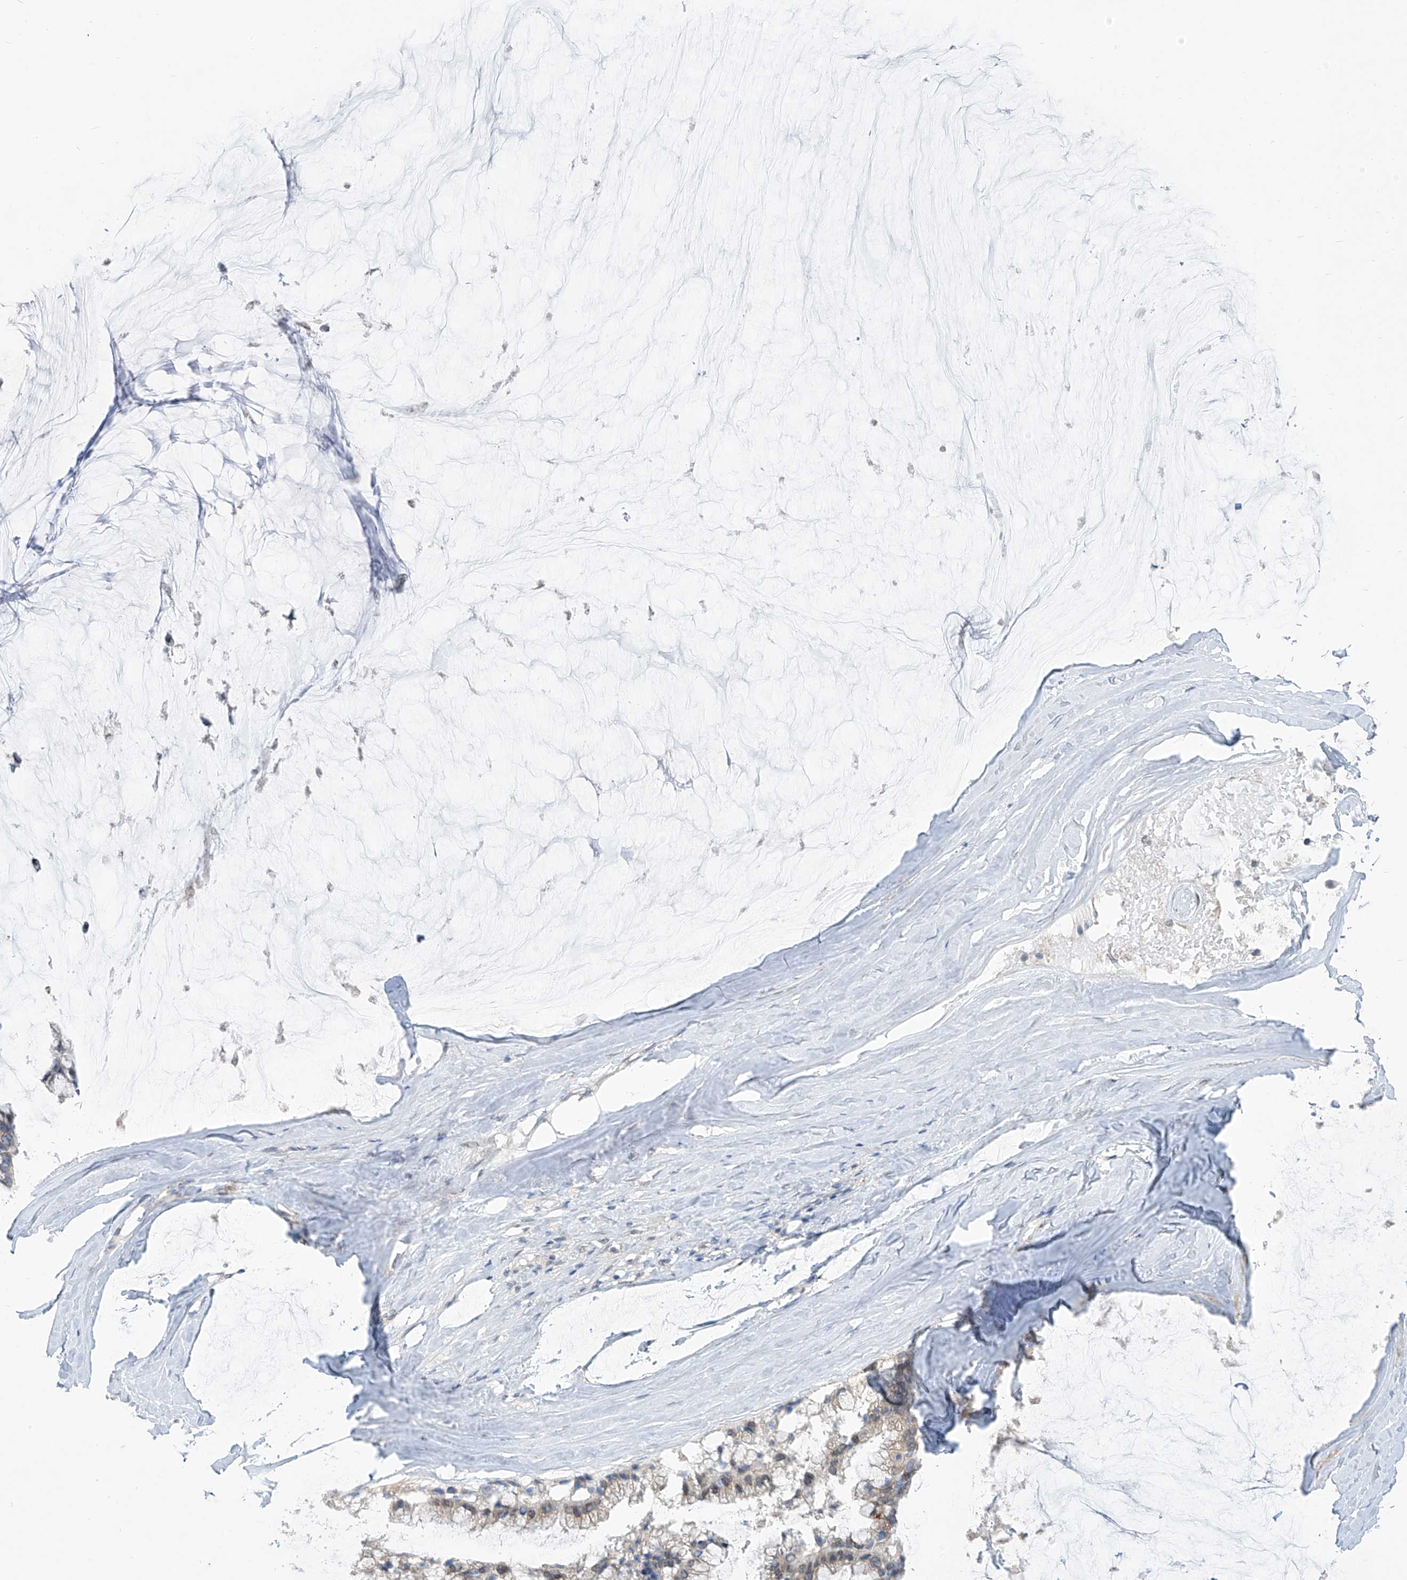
{"staining": {"intensity": "negative", "quantity": "none", "location": "none"}, "tissue": "ovarian cancer", "cell_type": "Tumor cells", "image_type": "cancer", "snomed": [{"axis": "morphology", "description": "Cystadenocarcinoma, mucinous, NOS"}, {"axis": "topography", "description": "Ovary"}], "caption": "This is a histopathology image of immunohistochemistry staining of mucinous cystadenocarcinoma (ovarian), which shows no positivity in tumor cells.", "gene": "KRTAP25-1", "patient": {"sex": "female", "age": 39}}